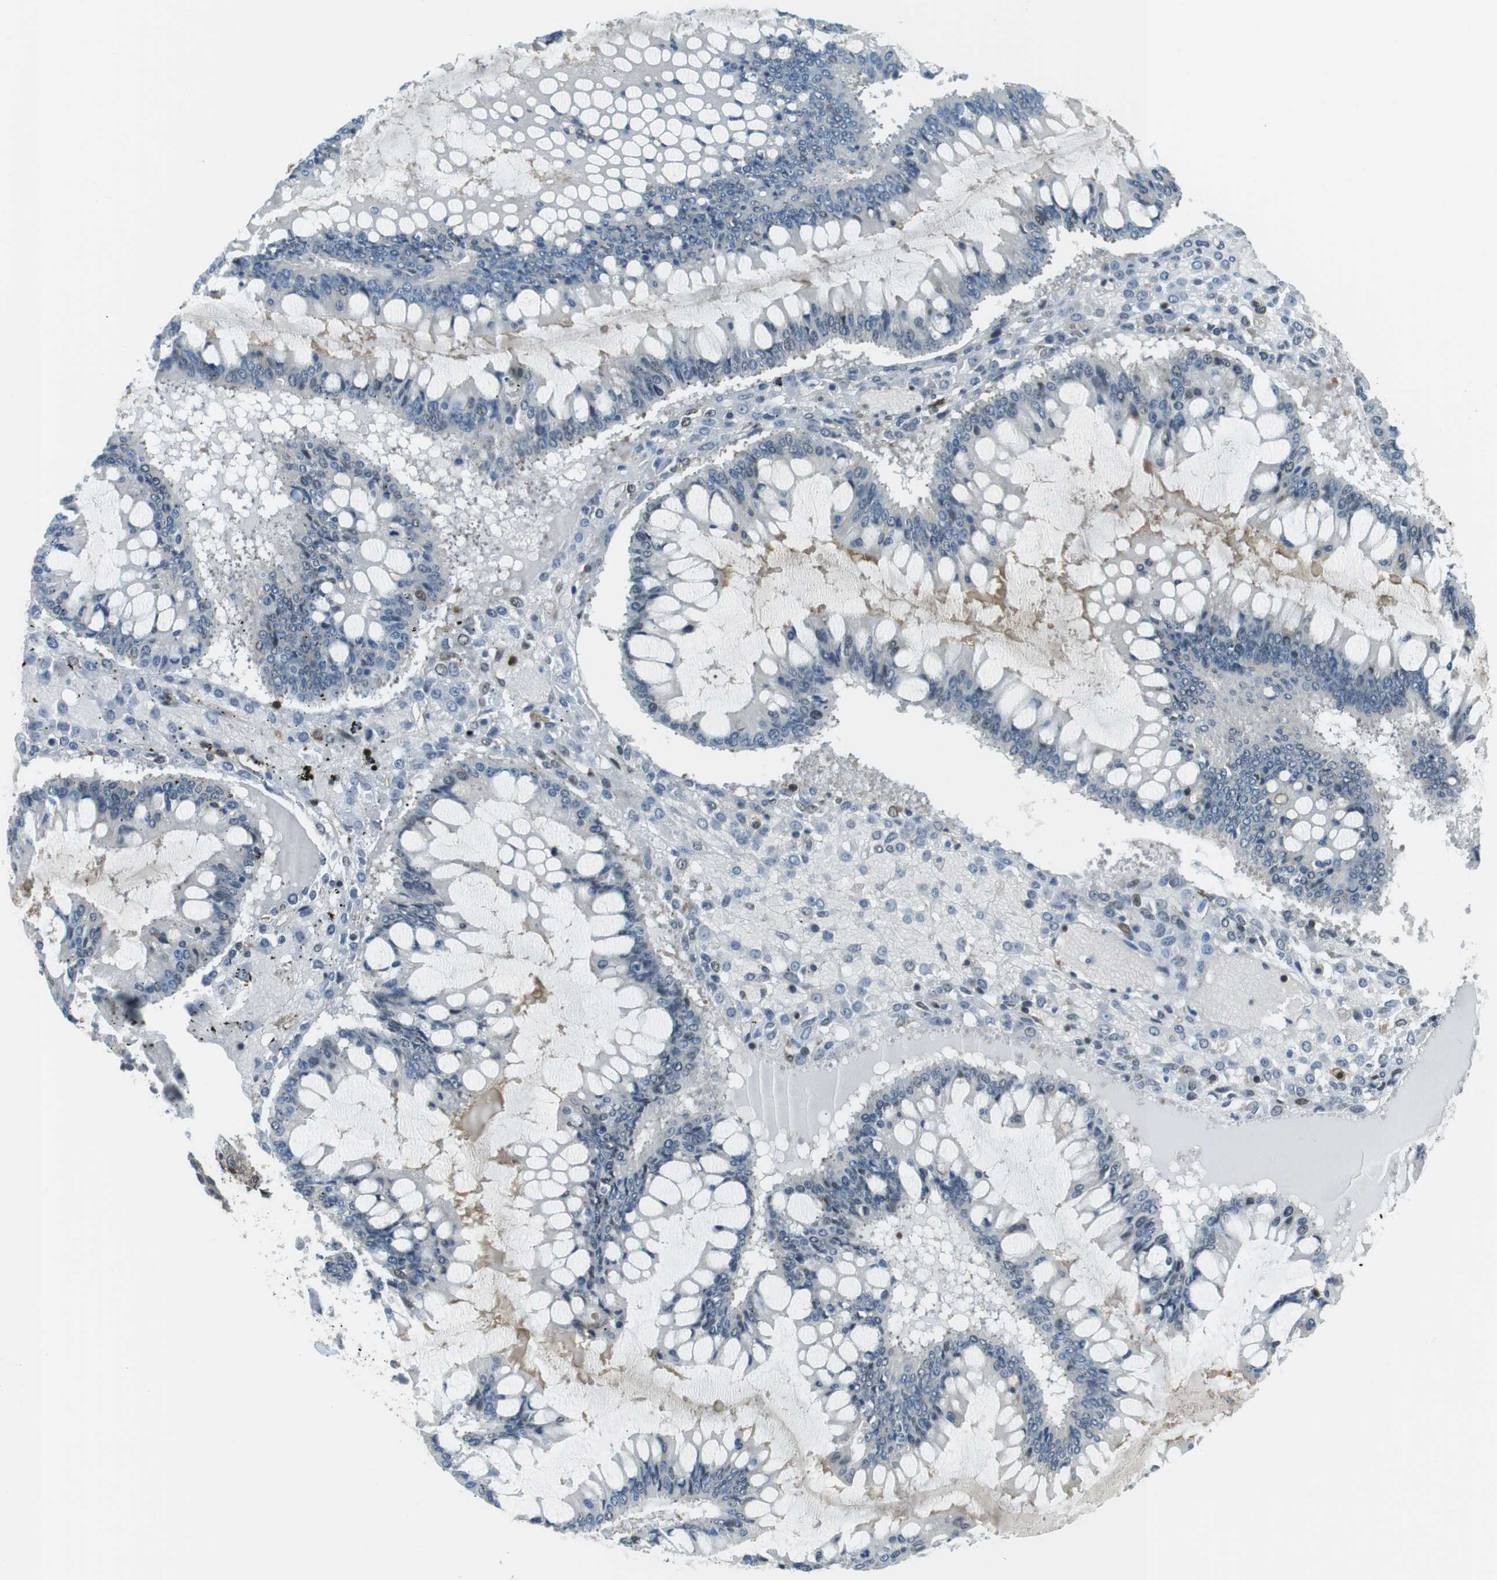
{"staining": {"intensity": "negative", "quantity": "none", "location": "none"}, "tissue": "ovarian cancer", "cell_type": "Tumor cells", "image_type": "cancer", "snomed": [{"axis": "morphology", "description": "Cystadenocarcinoma, mucinous, NOS"}, {"axis": "topography", "description": "Ovary"}], "caption": "This is an IHC photomicrograph of ovarian cancer (mucinous cystadenocarcinoma). There is no expression in tumor cells.", "gene": "STK10", "patient": {"sex": "female", "age": 73}}